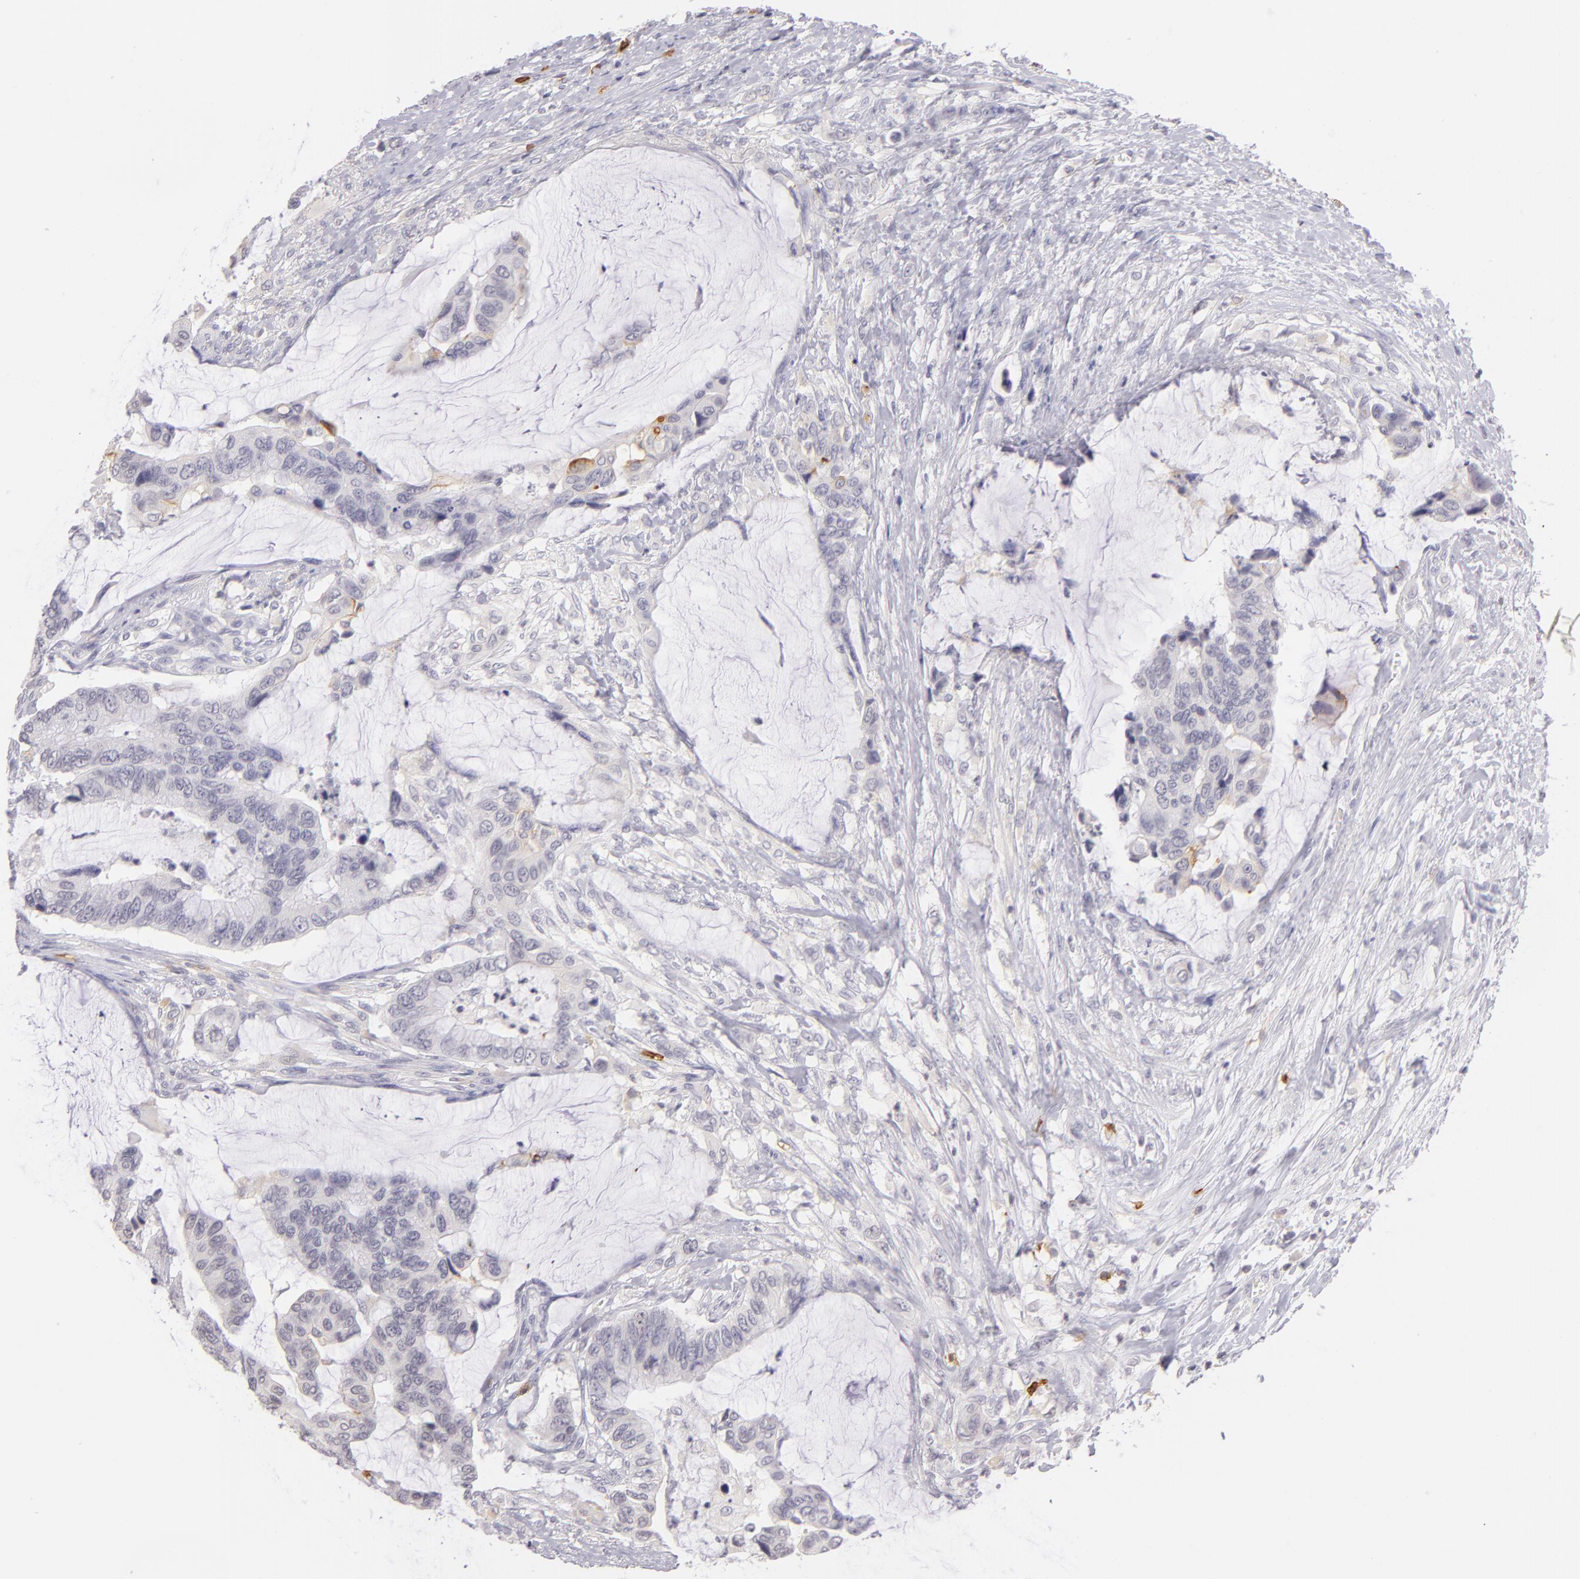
{"staining": {"intensity": "negative", "quantity": "none", "location": "none"}, "tissue": "colorectal cancer", "cell_type": "Tumor cells", "image_type": "cancer", "snomed": [{"axis": "morphology", "description": "Adenocarcinoma, NOS"}, {"axis": "topography", "description": "Rectum"}], "caption": "There is no significant staining in tumor cells of colorectal cancer. (Immunohistochemistry (ihc), brightfield microscopy, high magnification).", "gene": "IL2RA", "patient": {"sex": "female", "age": 59}}